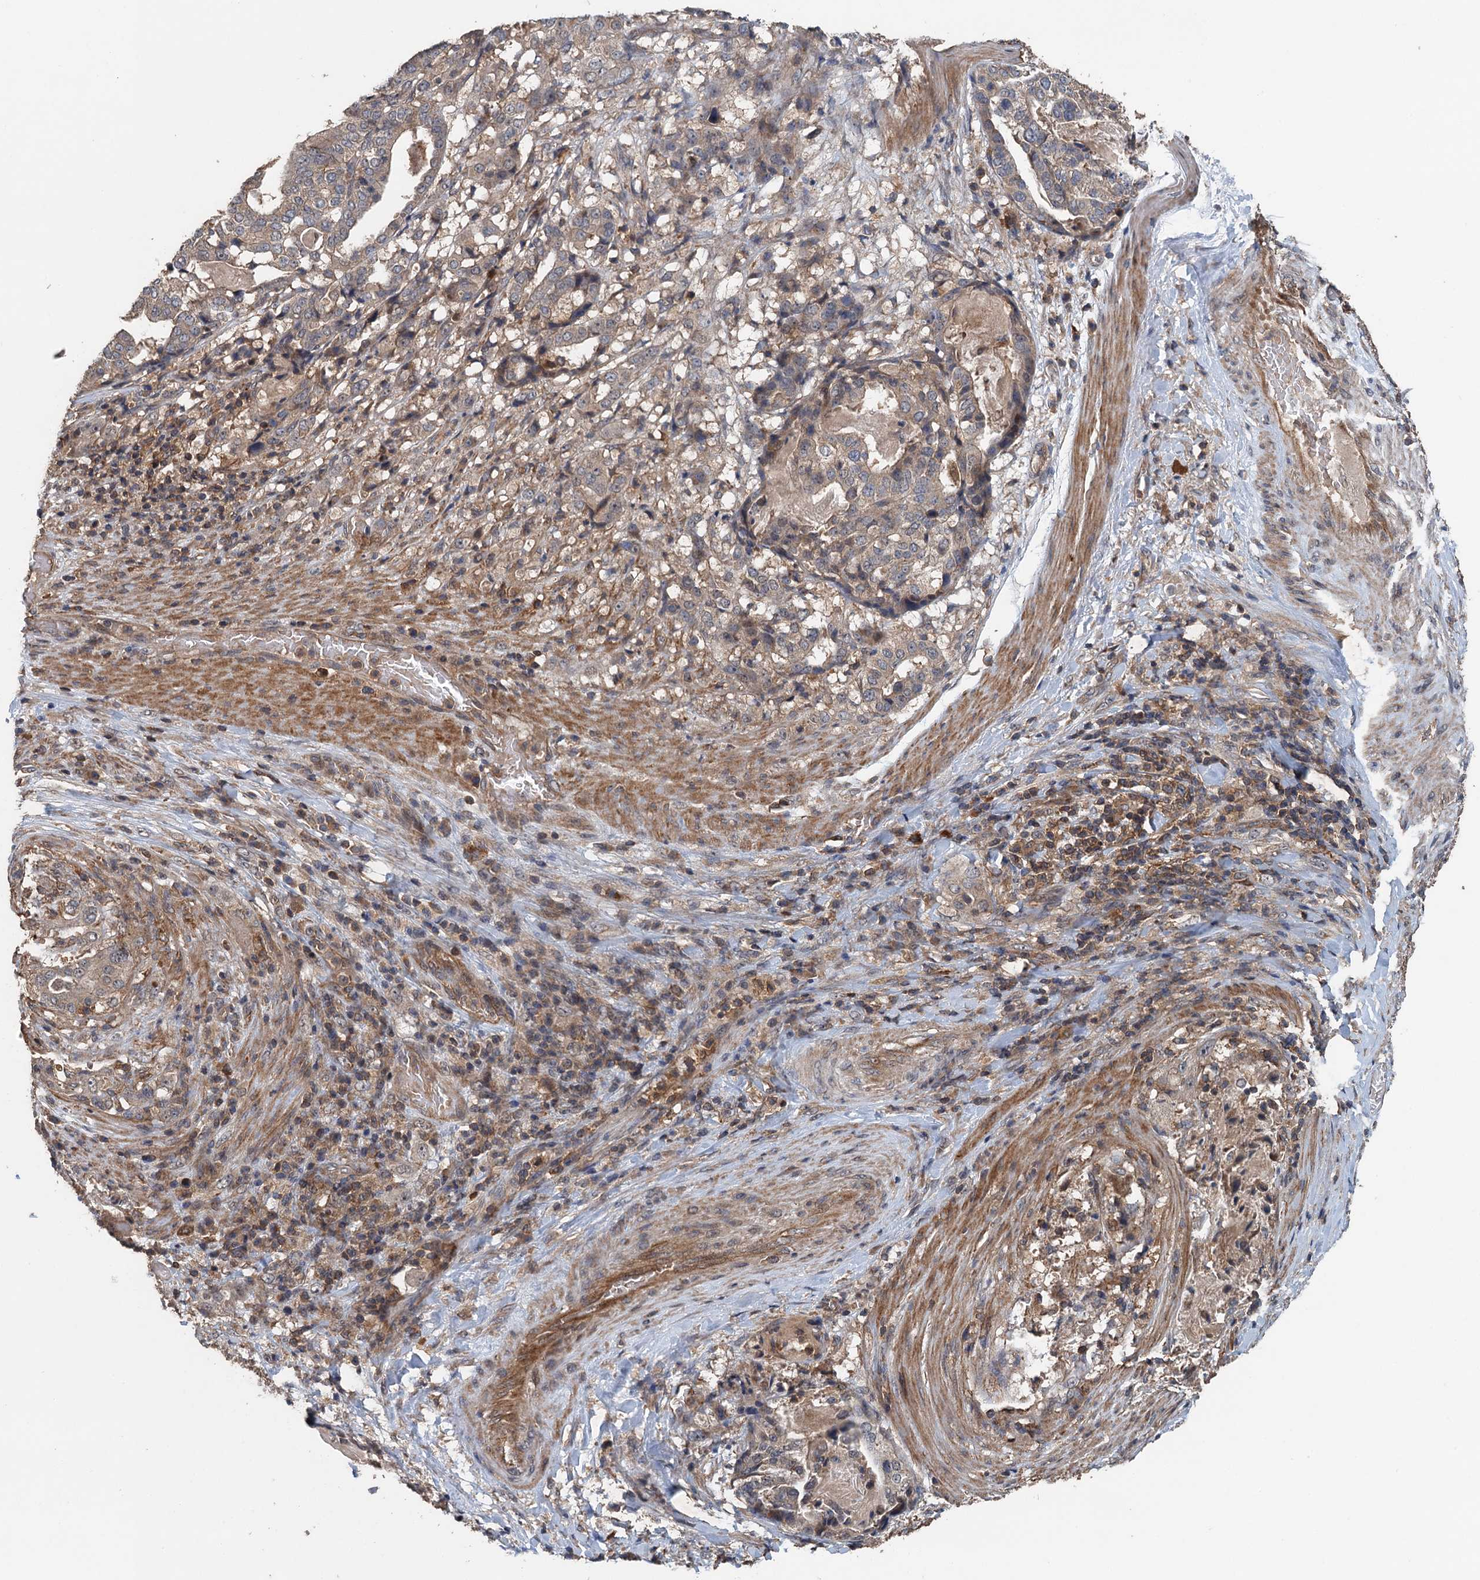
{"staining": {"intensity": "weak", "quantity": ">75%", "location": "cytoplasmic/membranous"}, "tissue": "stomach cancer", "cell_type": "Tumor cells", "image_type": "cancer", "snomed": [{"axis": "morphology", "description": "Adenocarcinoma, NOS"}, {"axis": "topography", "description": "Stomach"}], "caption": "This image reveals immunohistochemistry (IHC) staining of human stomach cancer (adenocarcinoma), with low weak cytoplasmic/membranous staining in approximately >75% of tumor cells.", "gene": "BORCS5", "patient": {"sex": "male", "age": 48}}